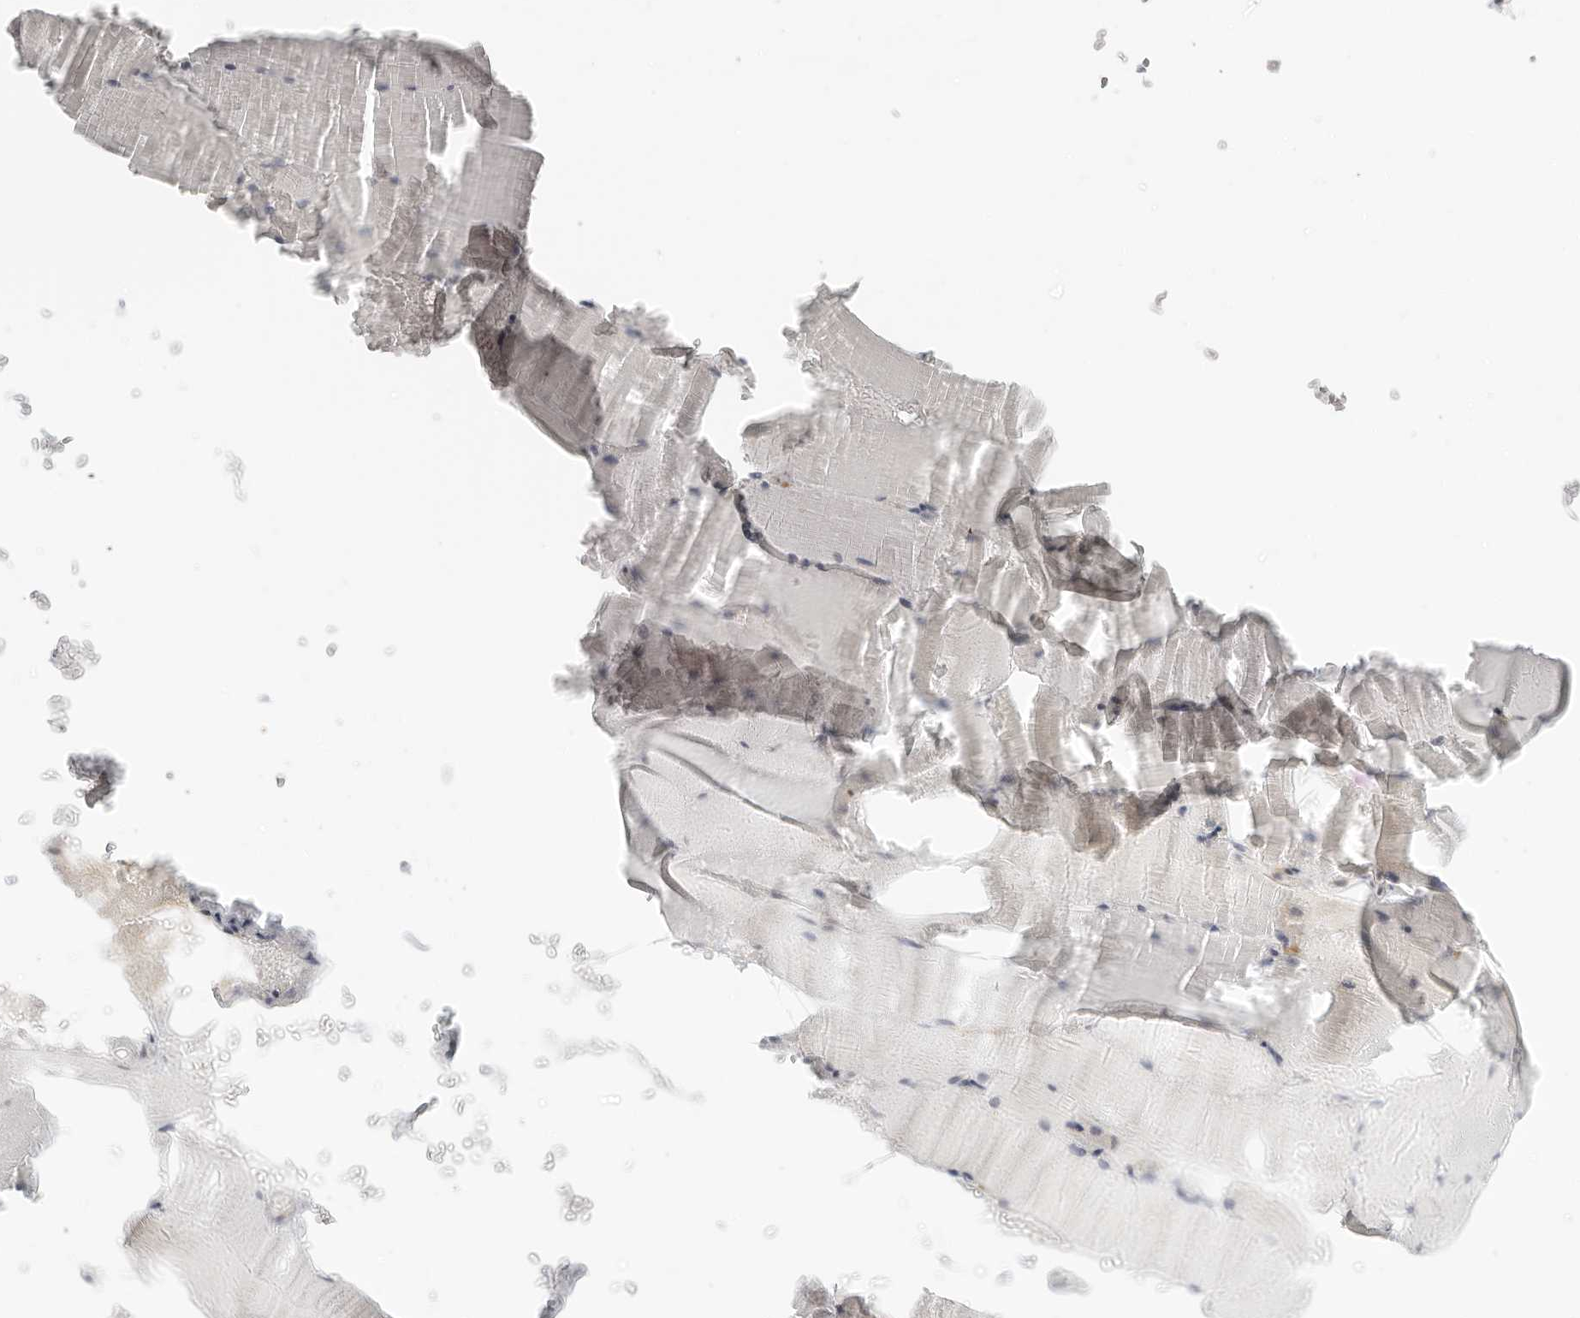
{"staining": {"intensity": "weak", "quantity": "<25%", "location": "cytoplasmic/membranous"}, "tissue": "skeletal muscle", "cell_type": "Myocytes", "image_type": "normal", "snomed": [{"axis": "morphology", "description": "Normal tissue, NOS"}, {"axis": "topography", "description": "Skeletal muscle"}, {"axis": "topography", "description": "Parathyroid gland"}], "caption": "Myocytes show no significant expression in unremarkable skeletal muscle. The staining is performed using DAB (3,3'-diaminobenzidine) brown chromogen with nuclei counter-stained in using hematoxylin.", "gene": "TNFRSF14", "patient": {"sex": "female", "age": 37}}